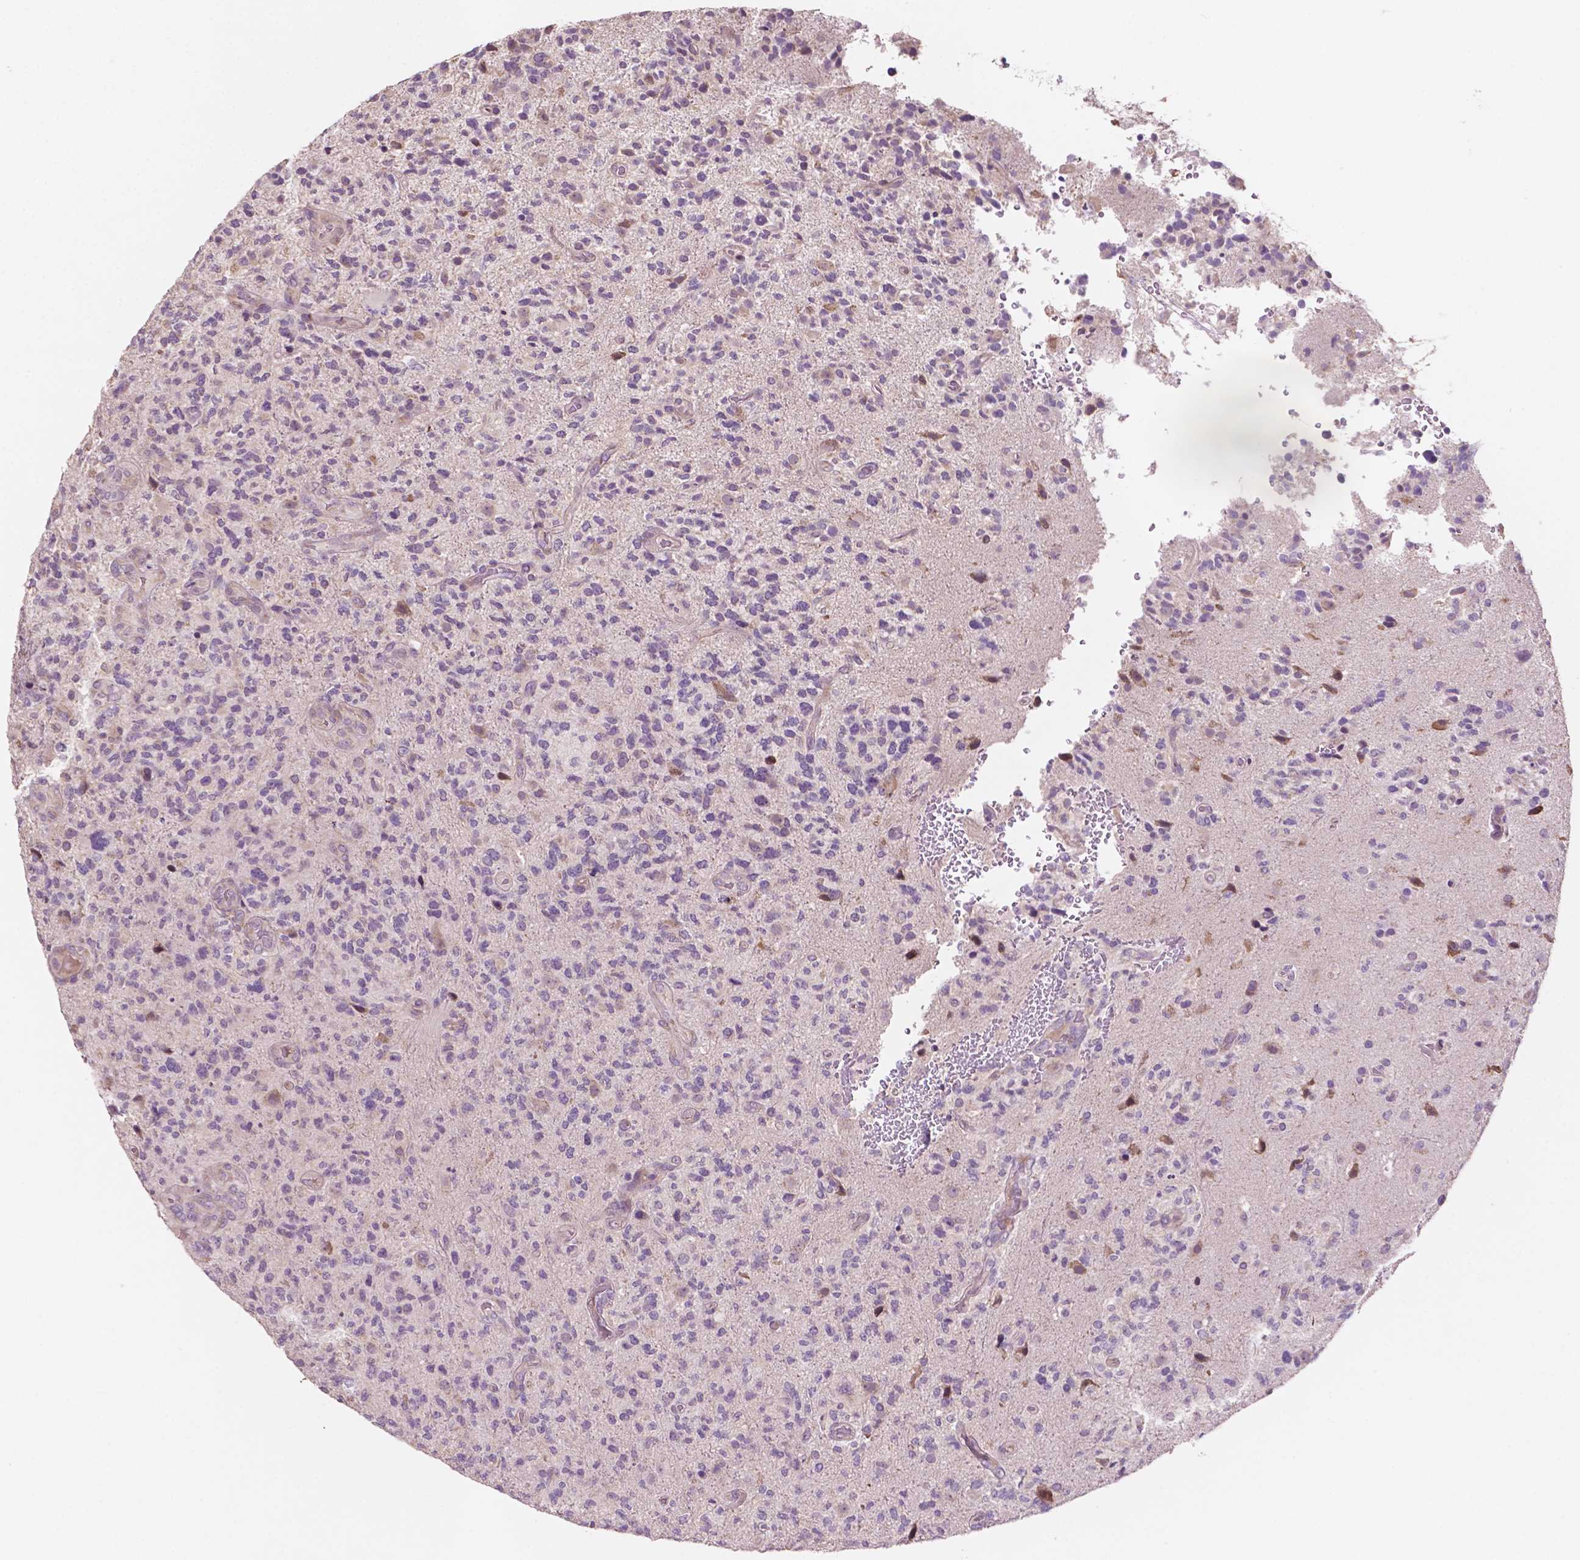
{"staining": {"intensity": "negative", "quantity": "none", "location": "none"}, "tissue": "glioma", "cell_type": "Tumor cells", "image_type": "cancer", "snomed": [{"axis": "morphology", "description": "Glioma, malignant, High grade"}, {"axis": "topography", "description": "Brain"}], "caption": "The histopathology image shows no significant staining in tumor cells of high-grade glioma (malignant).", "gene": "LRP1B", "patient": {"sex": "female", "age": 71}}